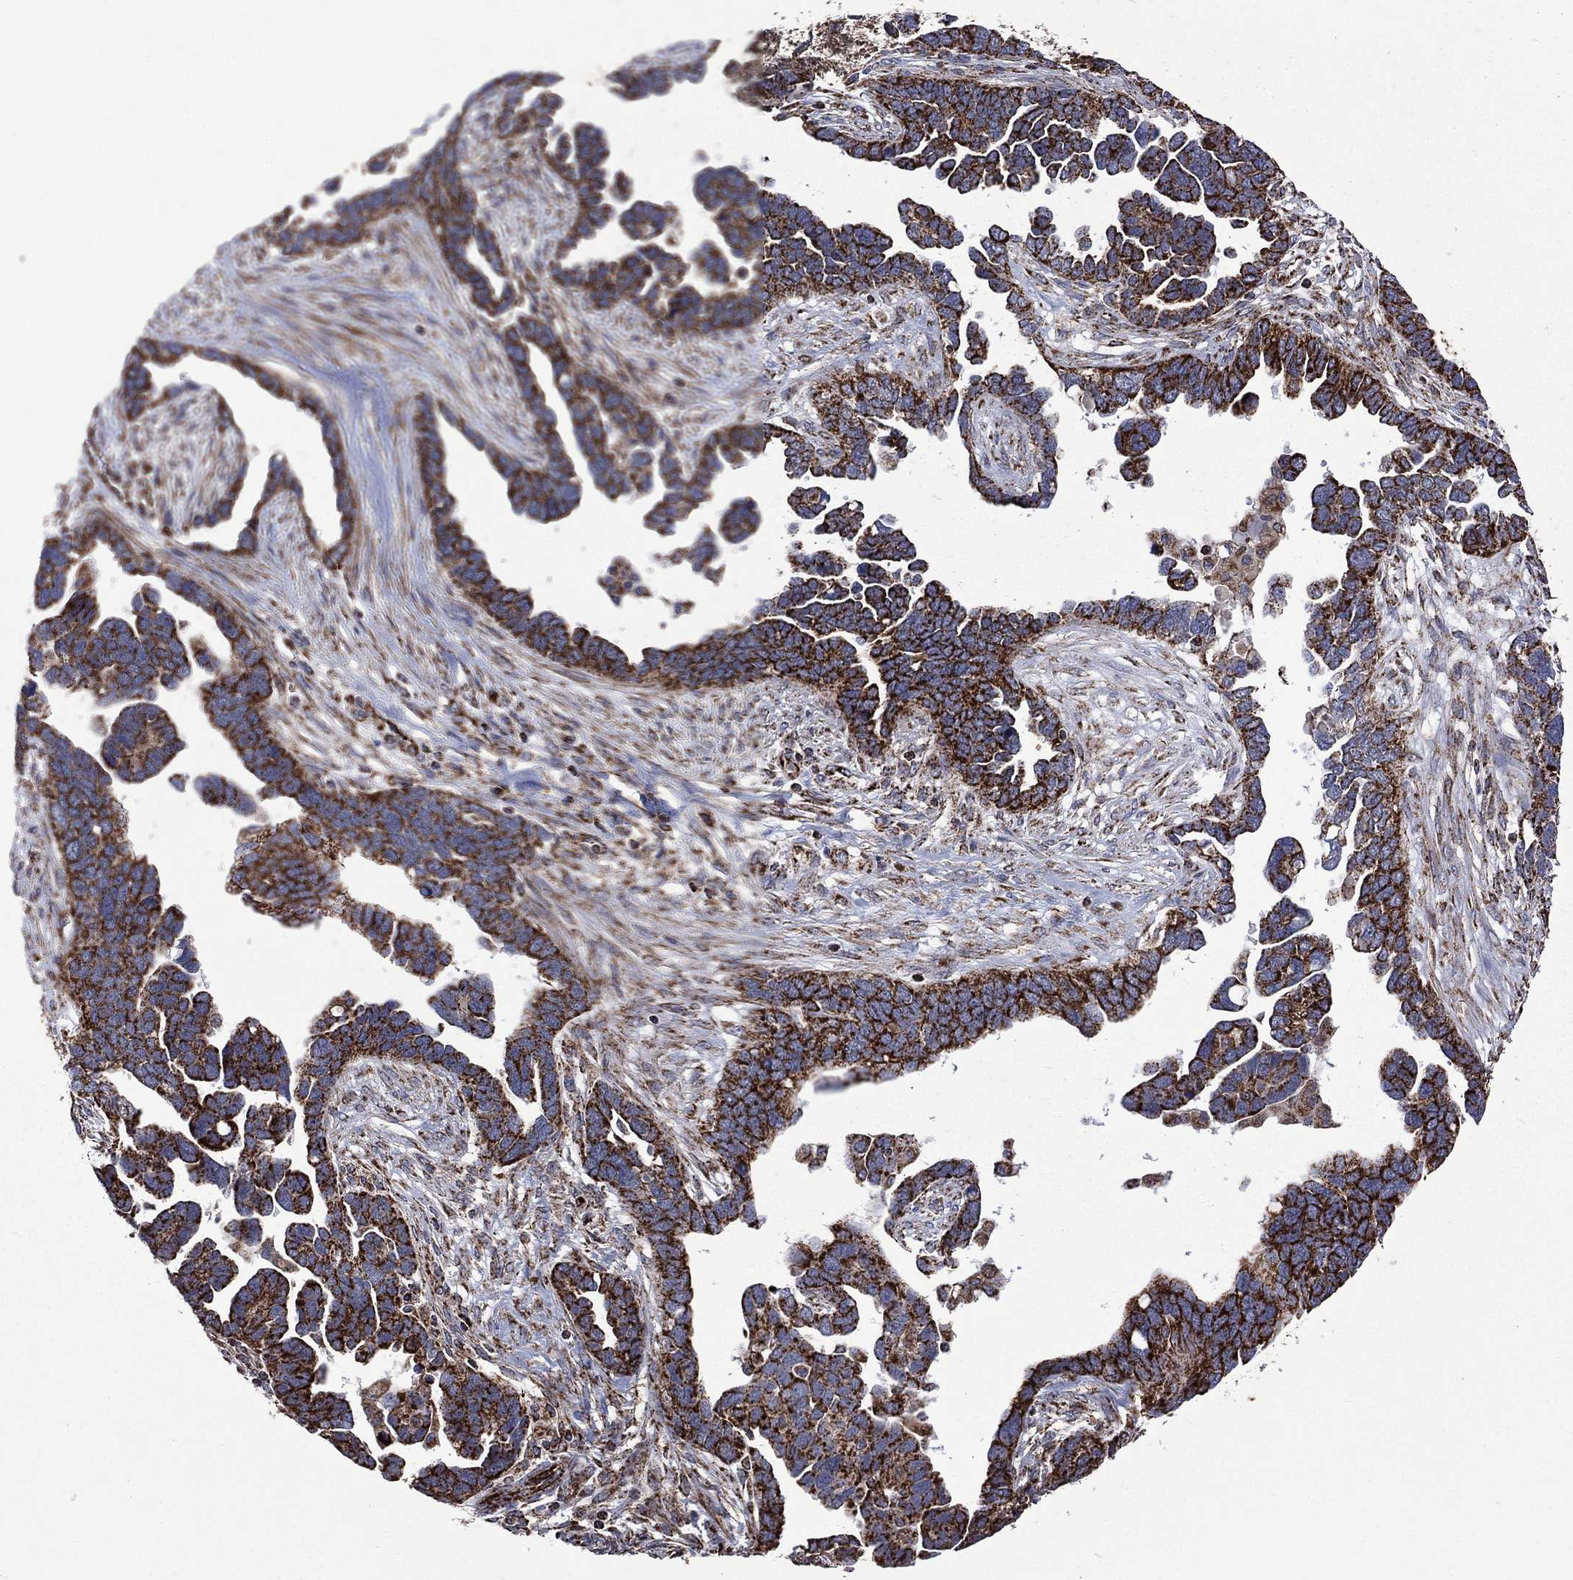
{"staining": {"intensity": "strong", "quantity": ">75%", "location": "cytoplasmic/membranous"}, "tissue": "ovarian cancer", "cell_type": "Tumor cells", "image_type": "cancer", "snomed": [{"axis": "morphology", "description": "Cystadenocarcinoma, serous, NOS"}, {"axis": "topography", "description": "Ovary"}], "caption": "Immunohistochemistry (IHC) of human ovarian serous cystadenocarcinoma shows high levels of strong cytoplasmic/membranous expression in about >75% of tumor cells. Ihc stains the protein of interest in brown and the nuclei are stained blue.", "gene": "GOT2", "patient": {"sex": "female", "age": 54}}